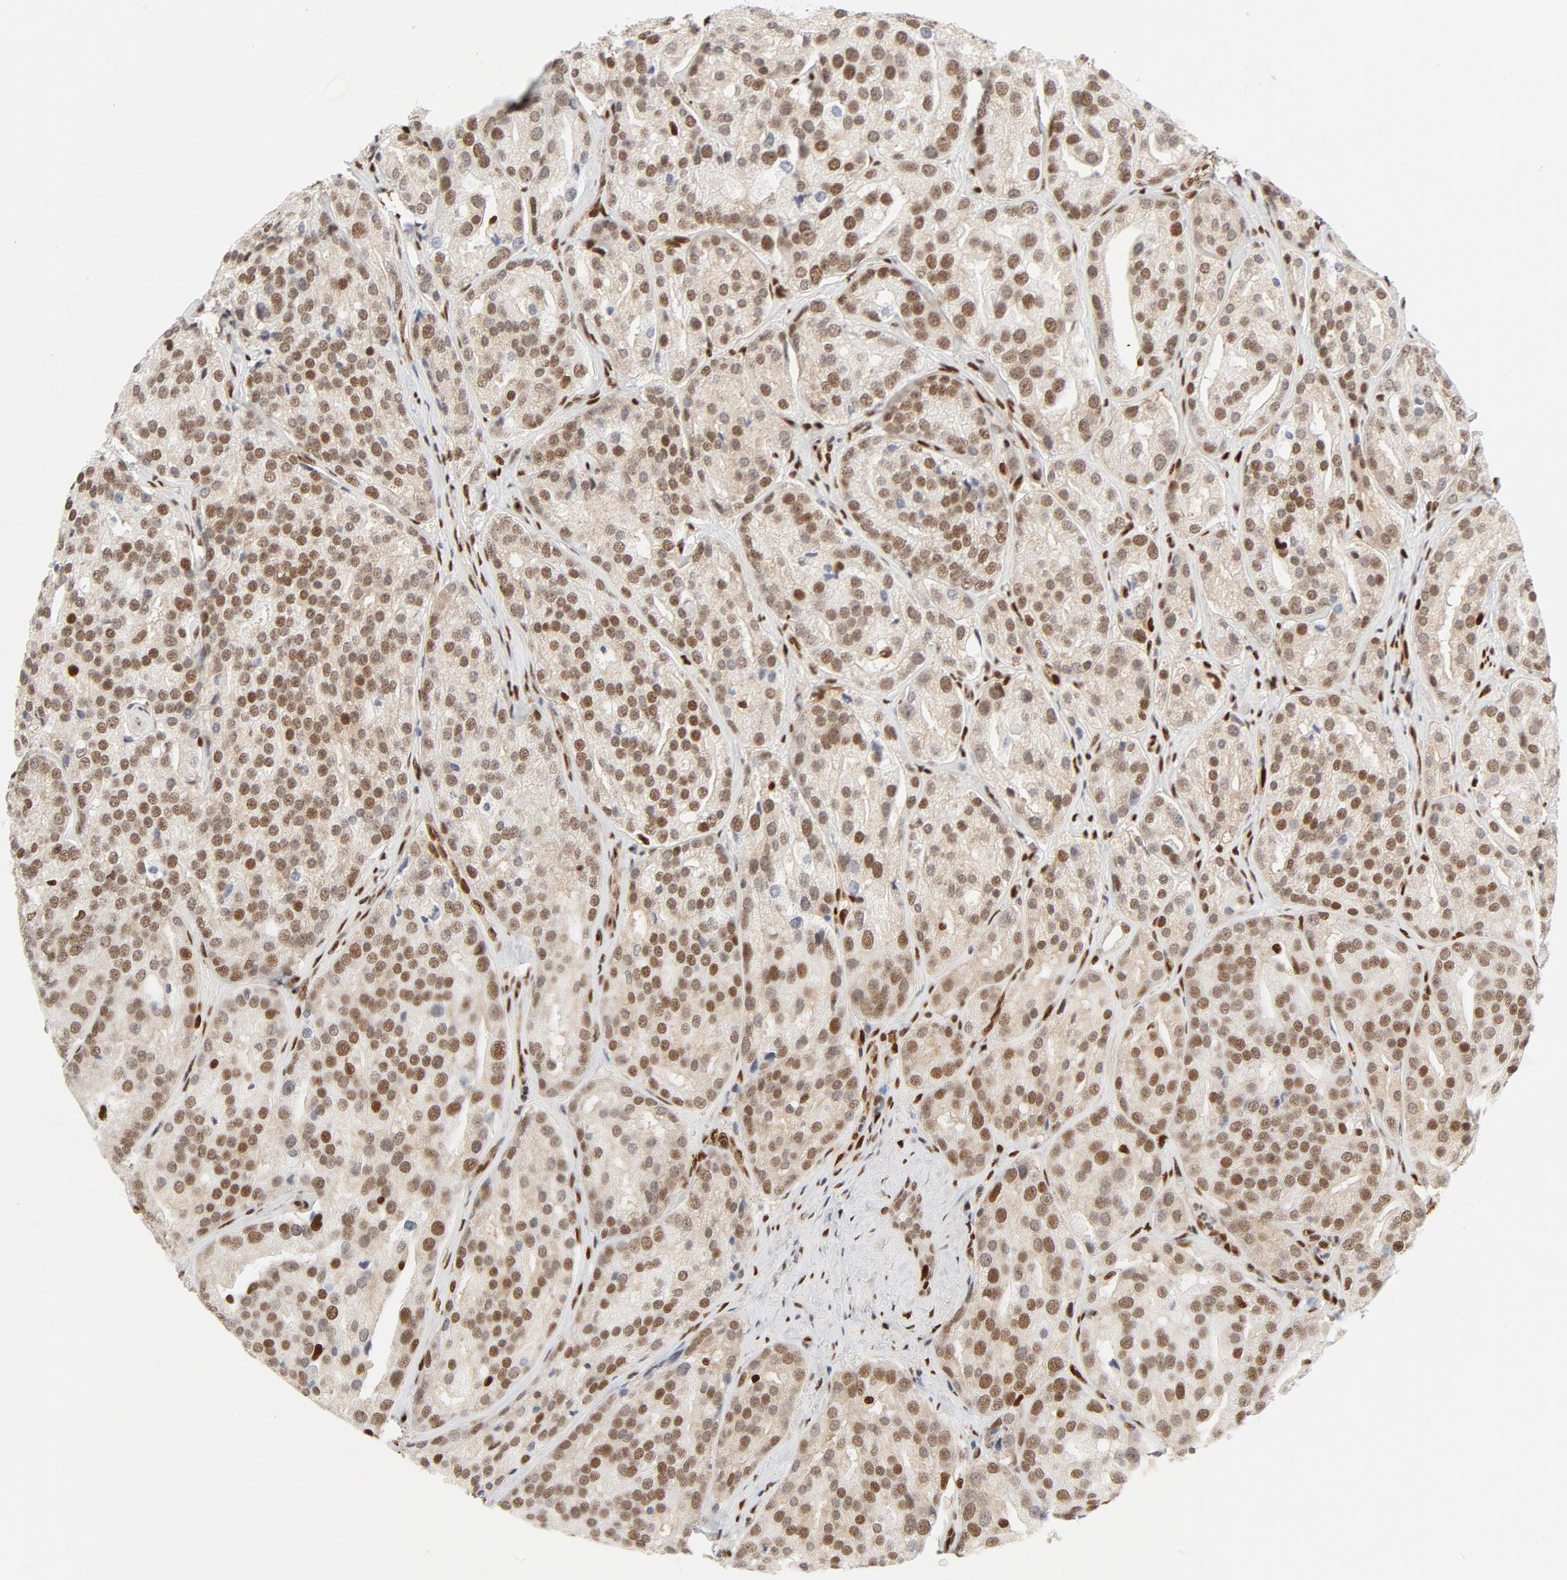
{"staining": {"intensity": "moderate", "quantity": ">75%", "location": "nuclear"}, "tissue": "prostate cancer", "cell_type": "Tumor cells", "image_type": "cancer", "snomed": [{"axis": "morphology", "description": "Adenocarcinoma, High grade"}, {"axis": "topography", "description": "Prostate"}], "caption": "This image demonstrates prostate cancer stained with IHC to label a protein in brown. The nuclear of tumor cells show moderate positivity for the protein. Nuclei are counter-stained blue.", "gene": "MEF2A", "patient": {"sex": "male", "age": 64}}